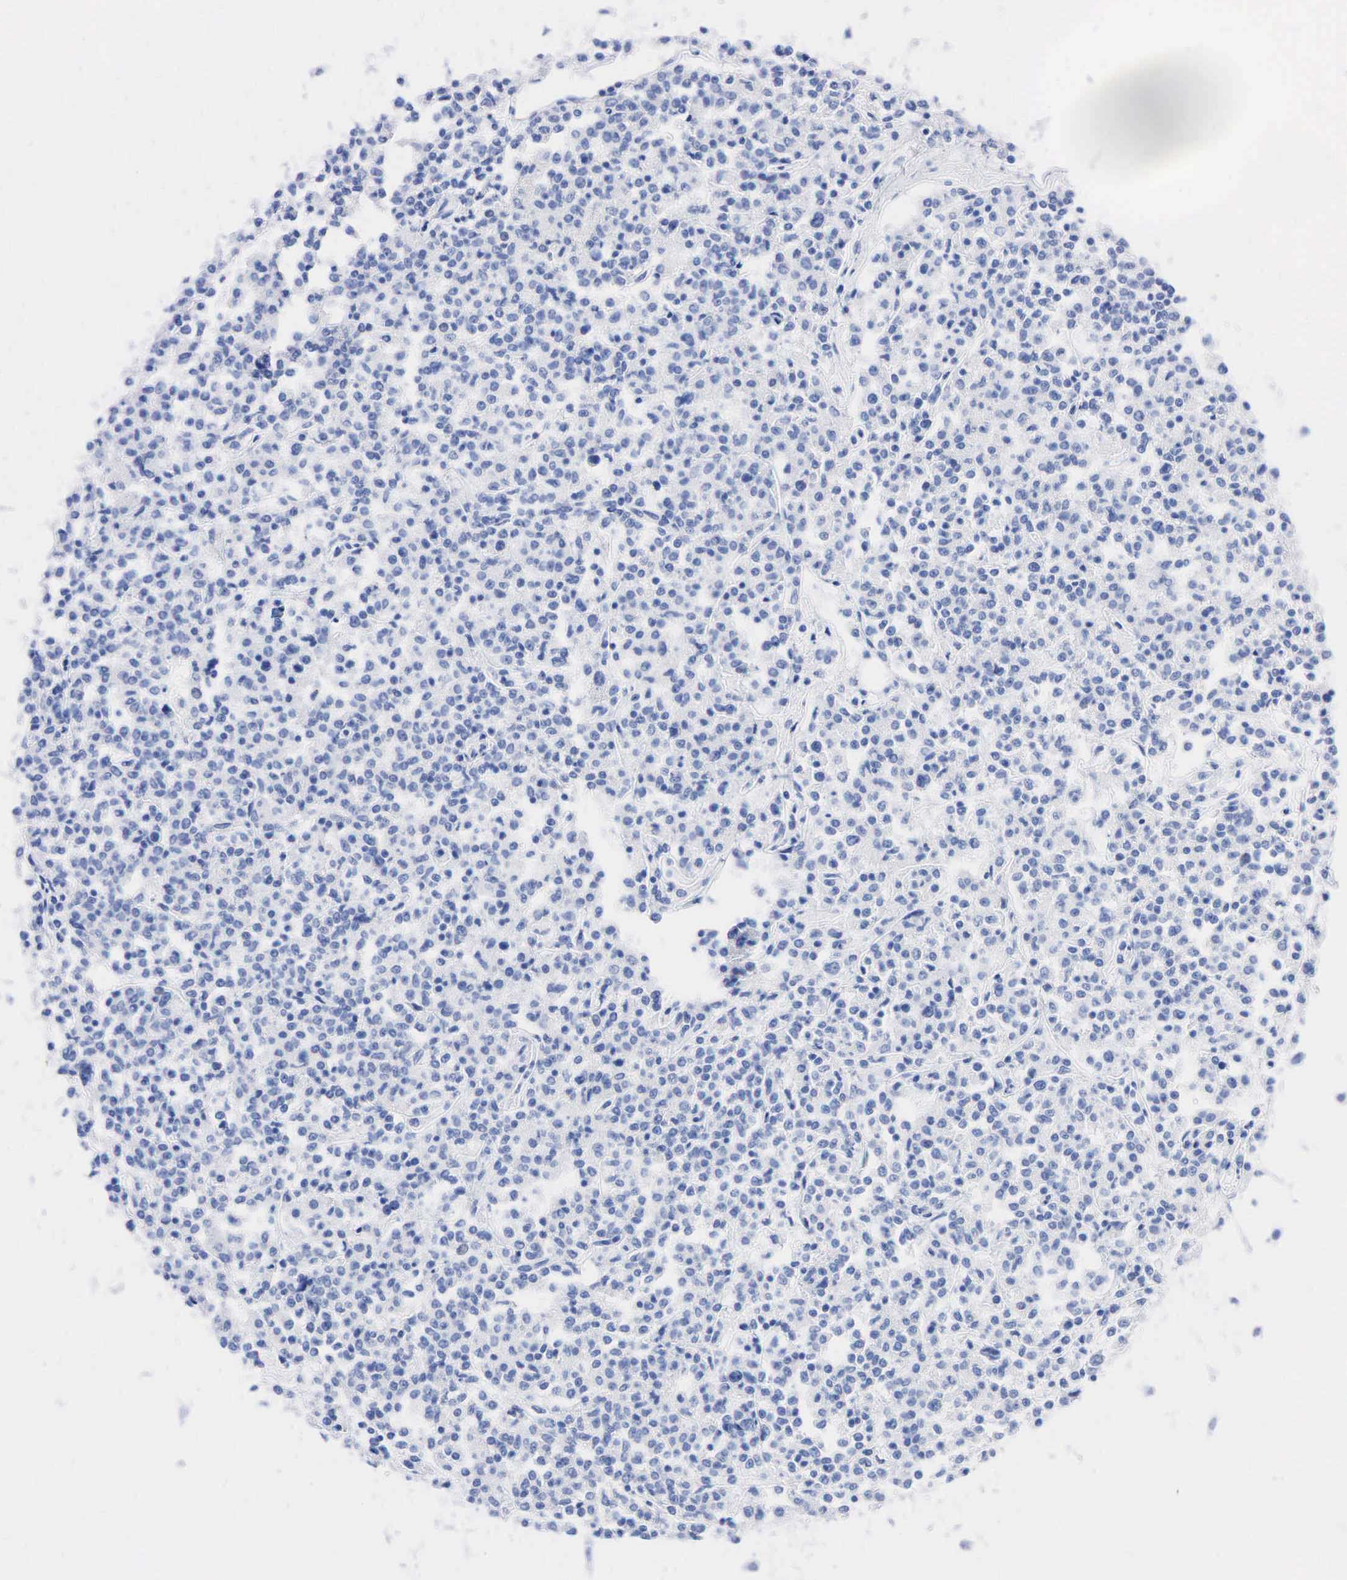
{"staining": {"intensity": "negative", "quantity": "none", "location": "none"}, "tissue": "lymphoma", "cell_type": "Tumor cells", "image_type": "cancer", "snomed": [{"axis": "morphology", "description": "Malignant lymphoma, non-Hodgkin's type, Low grade"}, {"axis": "topography", "description": "Small intestine"}], "caption": "The photomicrograph reveals no significant expression in tumor cells of lymphoma. (DAB immunohistochemistry (IHC), high magnification).", "gene": "NKX2-1", "patient": {"sex": "female", "age": 59}}